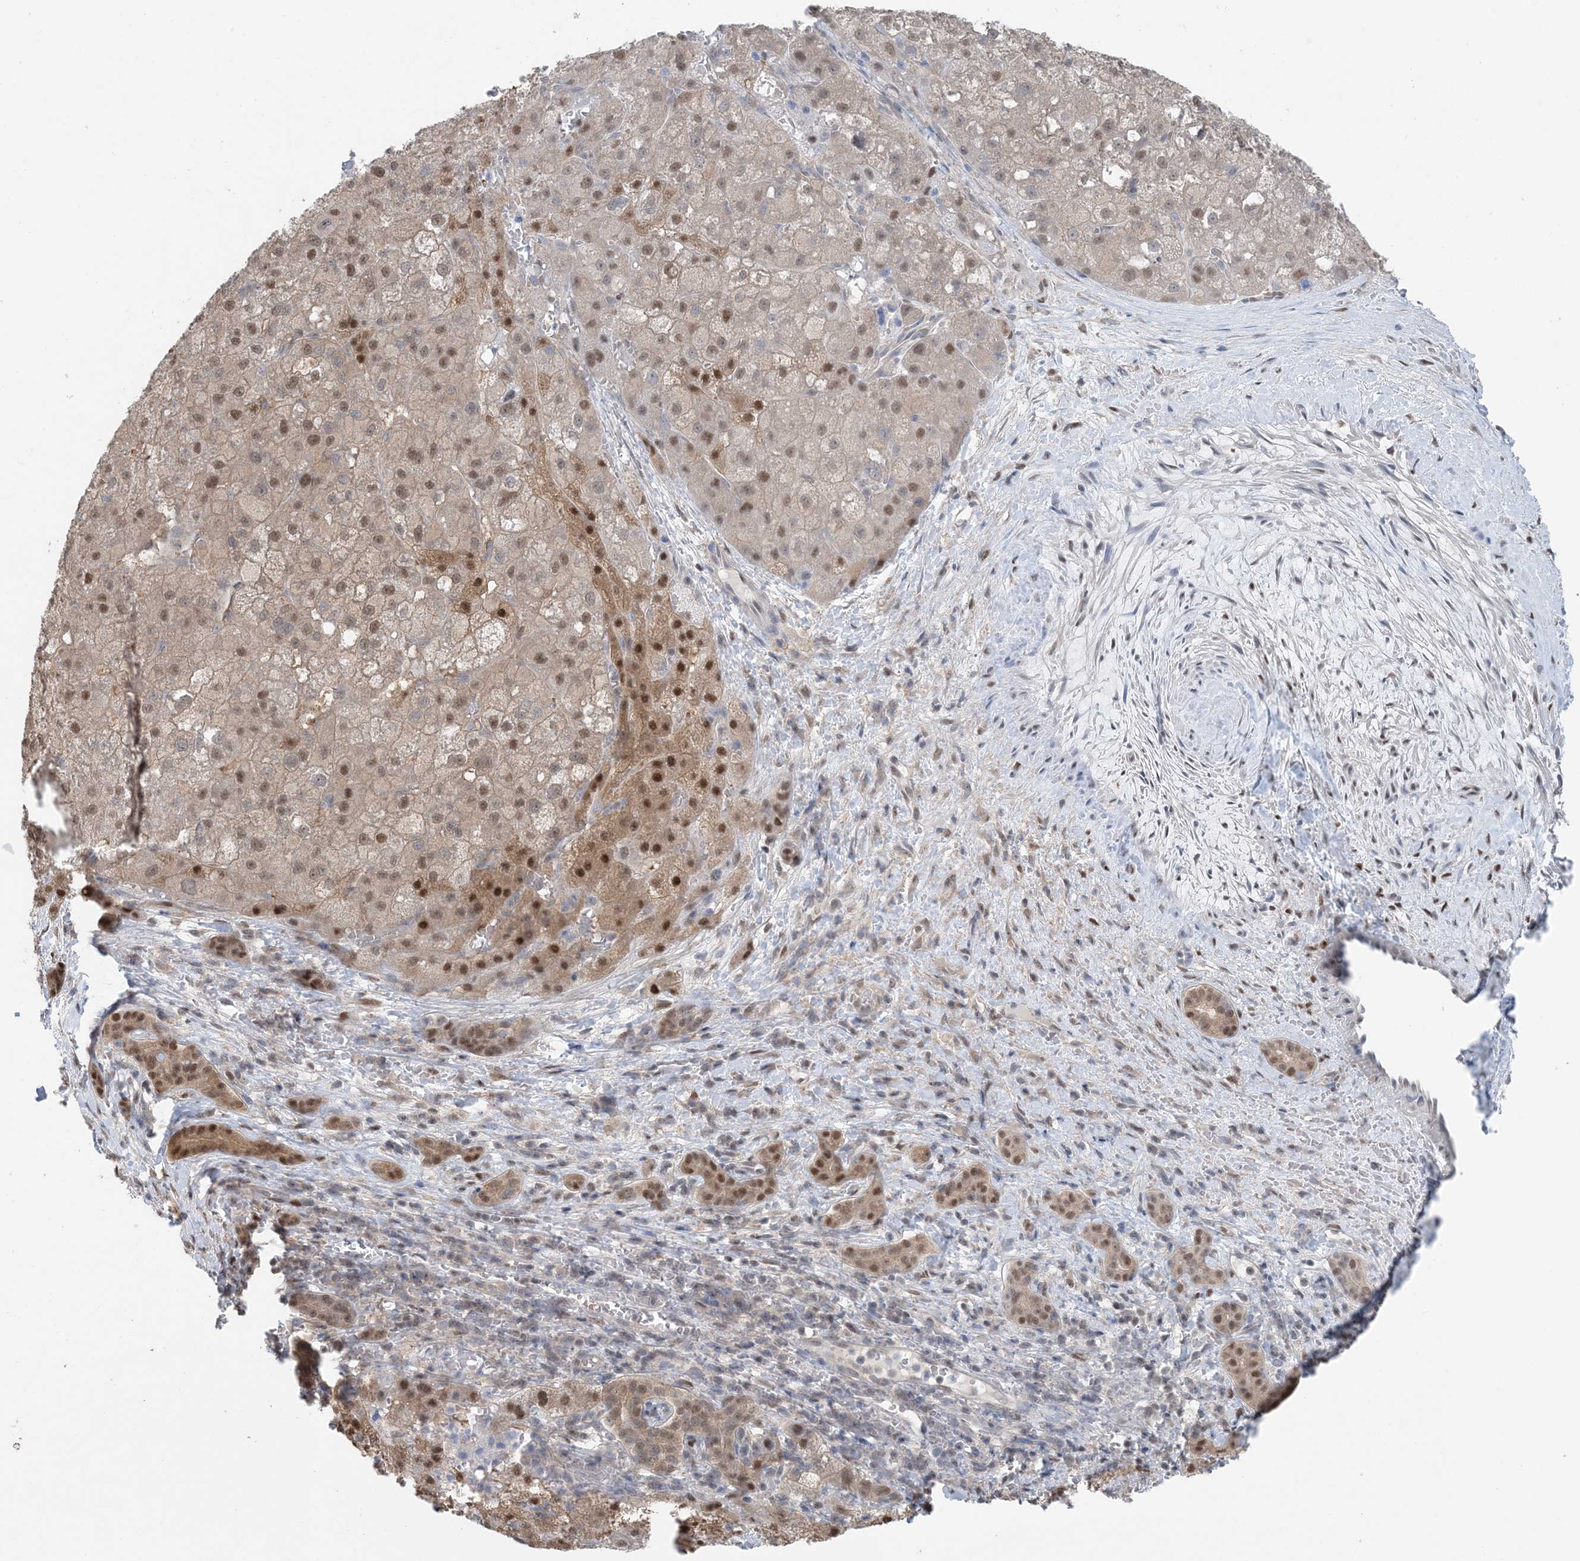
{"staining": {"intensity": "moderate", "quantity": ">75%", "location": "nuclear"}, "tissue": "liver cancer", "cell_type": "Tumor cells", "image_type": "cancer", "snomed": [{"axis": "morphology", "description": "Carcinoma, Hepatocellular, NOS"}, {"axis": "topography", "description": "Liver"}], "caption": "A medium amount of moderate nuclear staining is seen in about >75% of tumor cells in liver hepatocellular carcinoma tissue. Nuclei are stained in blue.", "gene": "HIKESHI", "patient": {"sex": "male", "age": 57}}